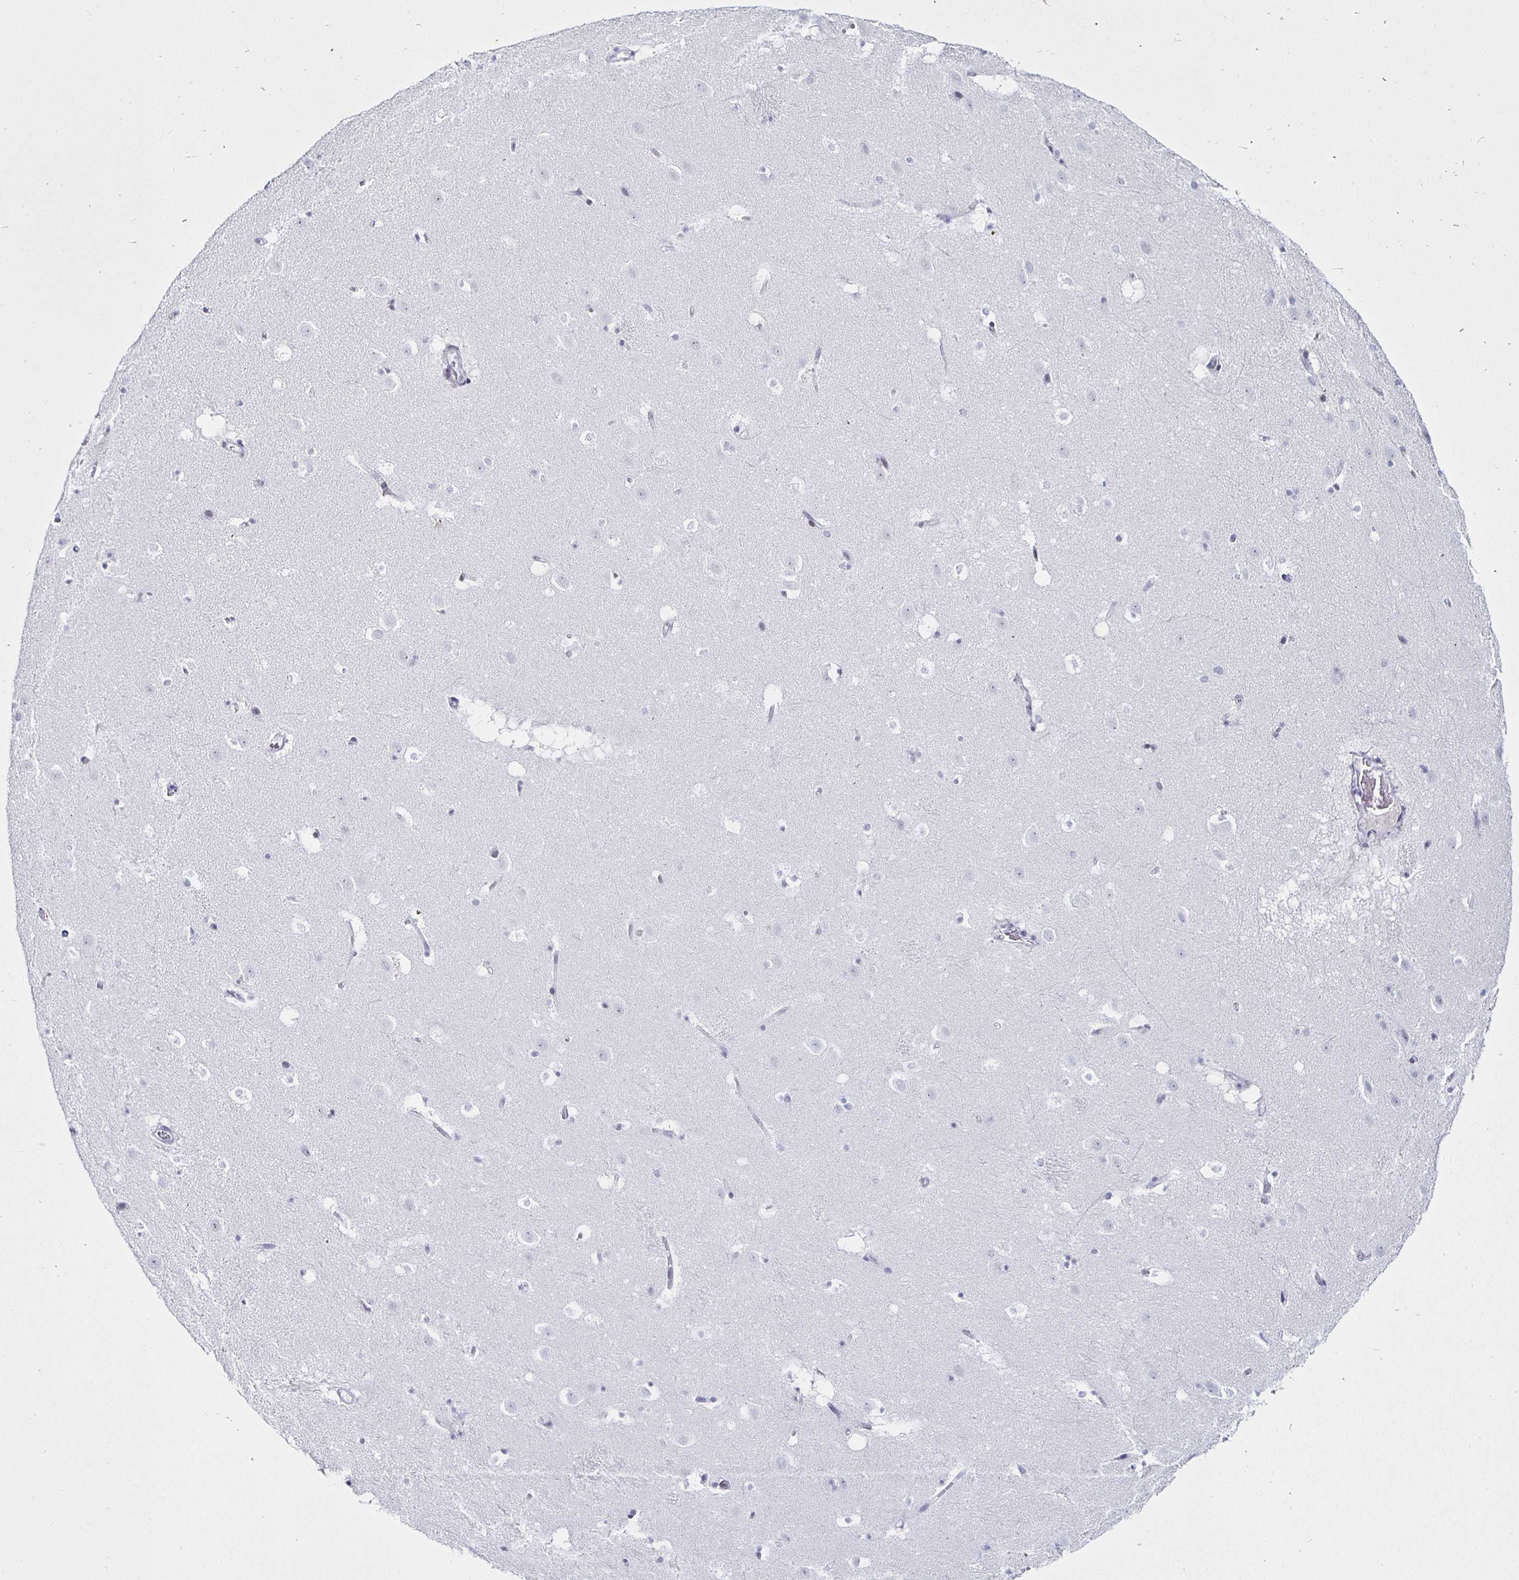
{"staining": {"intensity": "negative", "quantity": "none", "location": "none"}, "tissue": "caudate", "cell_type": "Glial cells", "image_type": "normal", "snomed": [{"axis": "morphology", "description": "Normal tissue, NOS"}, {"axis": "topography", "description": "Lateral ventricle wall"}], "caption": "A high-resolution histopathology image shows immunohistochemistry staining of unremarkable caudate, which demonstrates no significant expression in glial cells. (DAB IHC visualized using brightfield microscopy, high magnification).", "gene": "KRT4", "patient": {"sex": "male", "age": 37}}